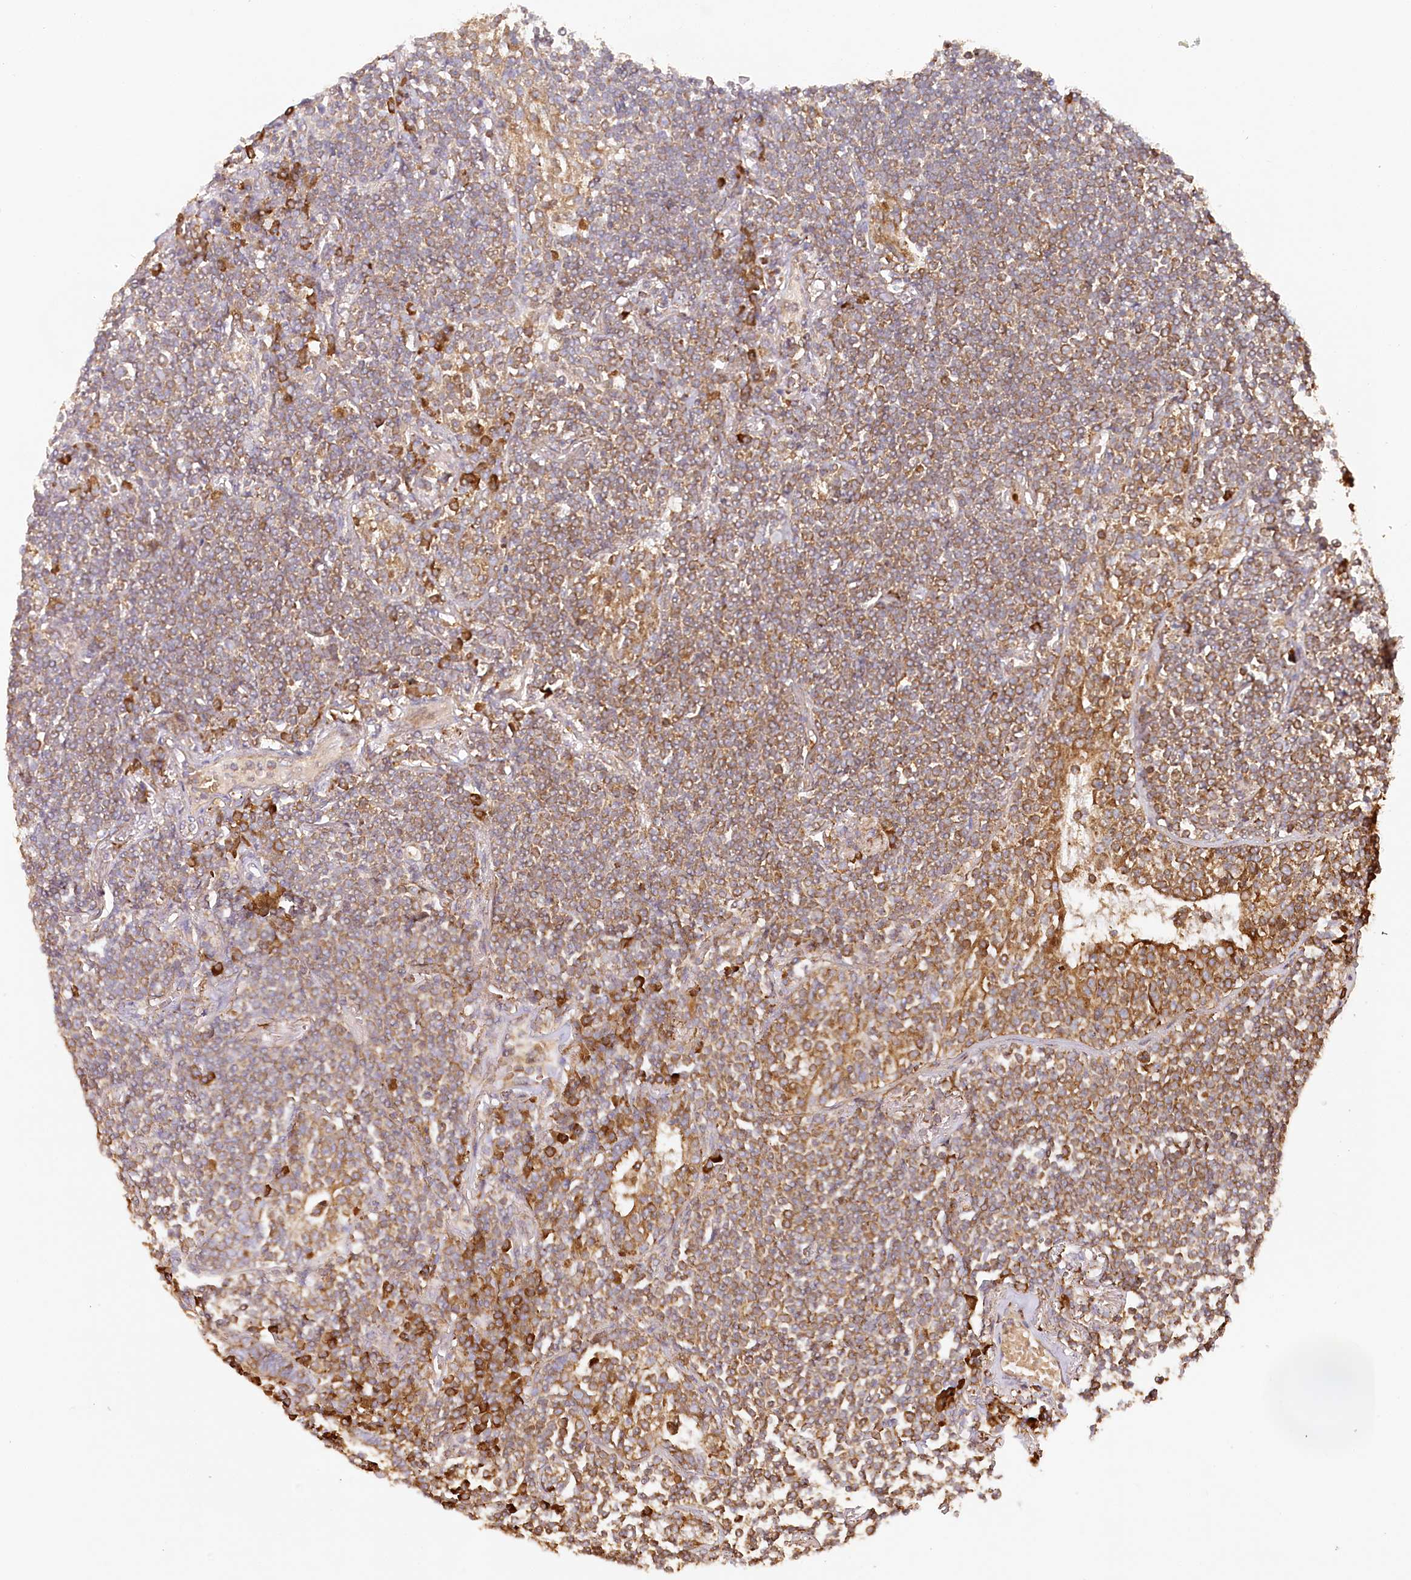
{"staining": {"intensity": "moderate", "quantity": ">75%", "location": "cytoplasmic/membranous"}, "tissue": "lymphoma", "cell_type": "Tumor cells", "image_type": "cancer", "snomed": [{"axis": "morphology", "description": "Malignant lymphoma, non-Hodgkin's type, Low grade"}, {"axis": "topography", "description": "Lung"}], "caption": "Brown immunohistochemical staining in malignant lymphoma, non-Hodgkin's type (low-grade) reveals moderate cytoplasmic/membranous staining in approximately >75% of tumor cells.", "gene": "ACAP2", "patient": {"sex": "female", "age": 71}}